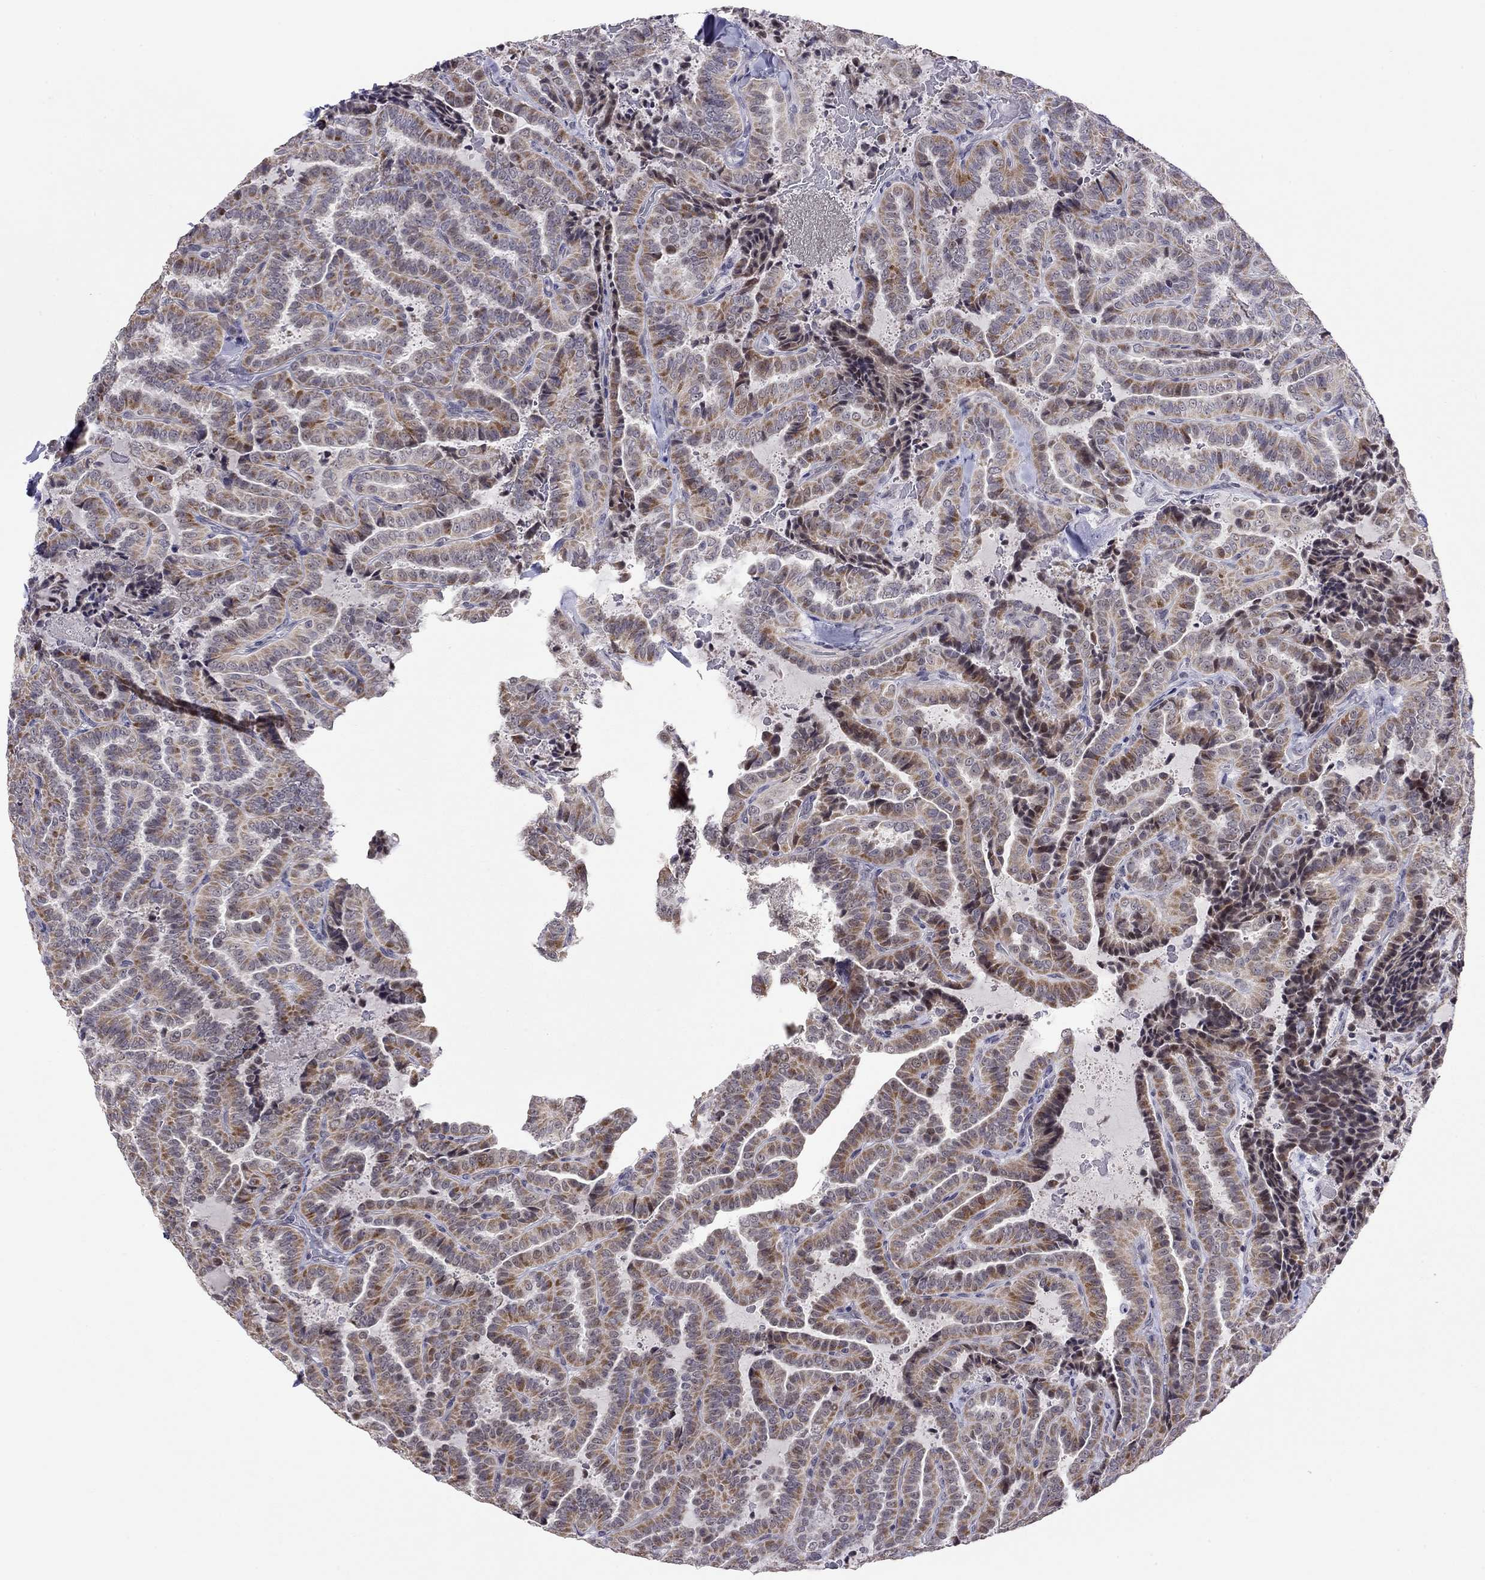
{"staining": {"intensity": "moderate", "quantity": "<25%", "location": "cytoplasmic/membranous"}, "tissue": "thyroid cancer", "cell_type": "Tumor cells", "image_type": "cancer", "snomed": [{"axis": "morphology", "description": "Papillary adenocarcinoma, NOS"}, {"axis": "topography", "description": "Thyroid gland"}], "caption": "Thyroid cancer stained with a brown dye exhibits moderate cytoplasmic/membranous positive positivity in about <25% of tumor cells.", "gene": "HES5", "patient": {"sex": "female", "age": 39}}